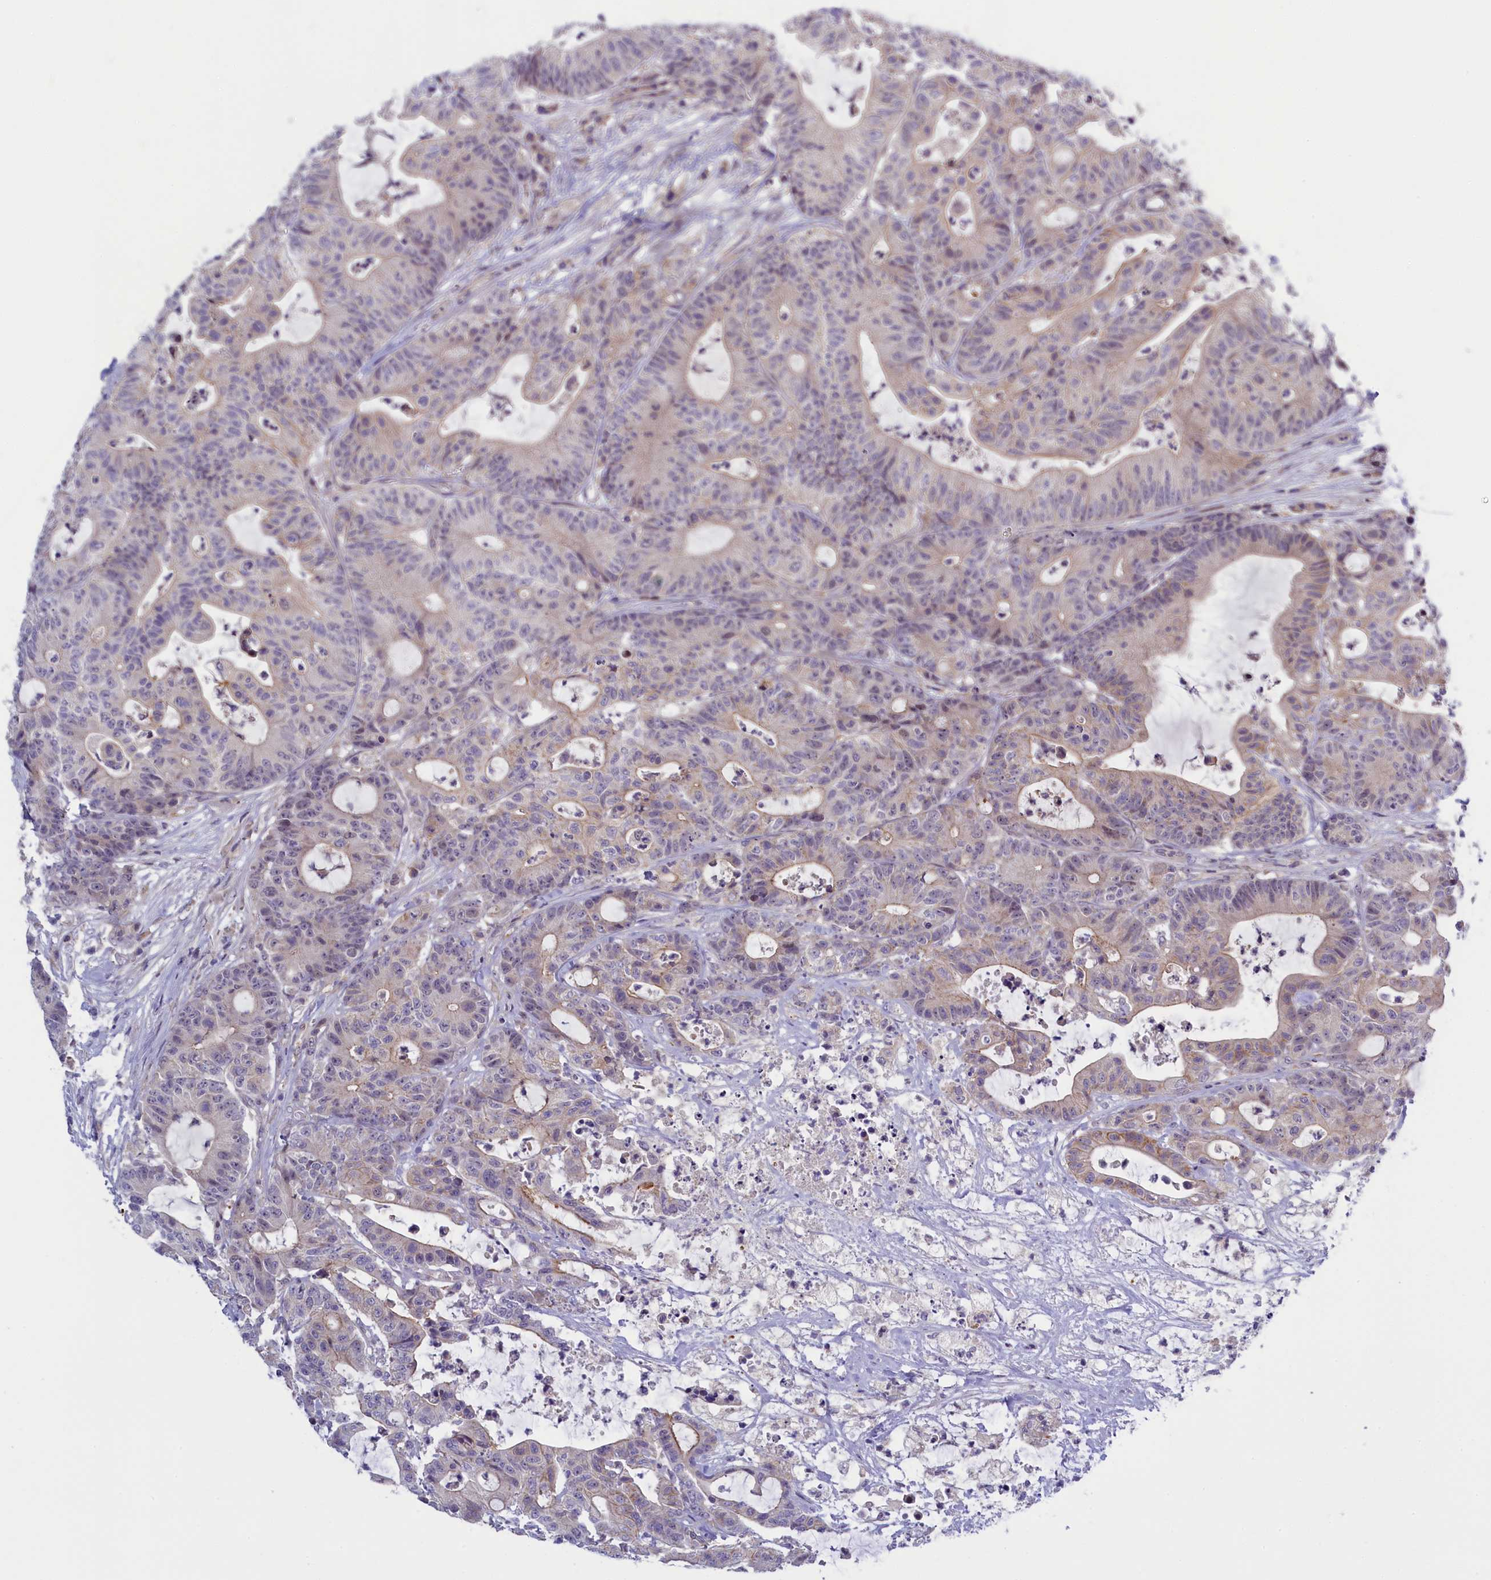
{"staining": {"intensity": "weak", "quantity": "<25%", "location": "cytoplasmic/membranous"}, "tissue": "colorectal cancer", "cell_type": "Tumor cells", "image_type": "cancer", "snomed": [{"axis": "morphology", "description": "Adenocarcinoma, NOS"}, {"axis": "topography", "description": "Colon"}], "caption": "DAB immunohistochemical staining of human colorectal cancer displays no significant positivity in tumor cells. (Stains: DAB (3,3'-diaminobenzidine) IHC with hematoxylin counter stain, Microscopy: brightfield microscopy at high magnification).", "gene": "CCL23", "patient": {"sex": "female", "age": 84}}